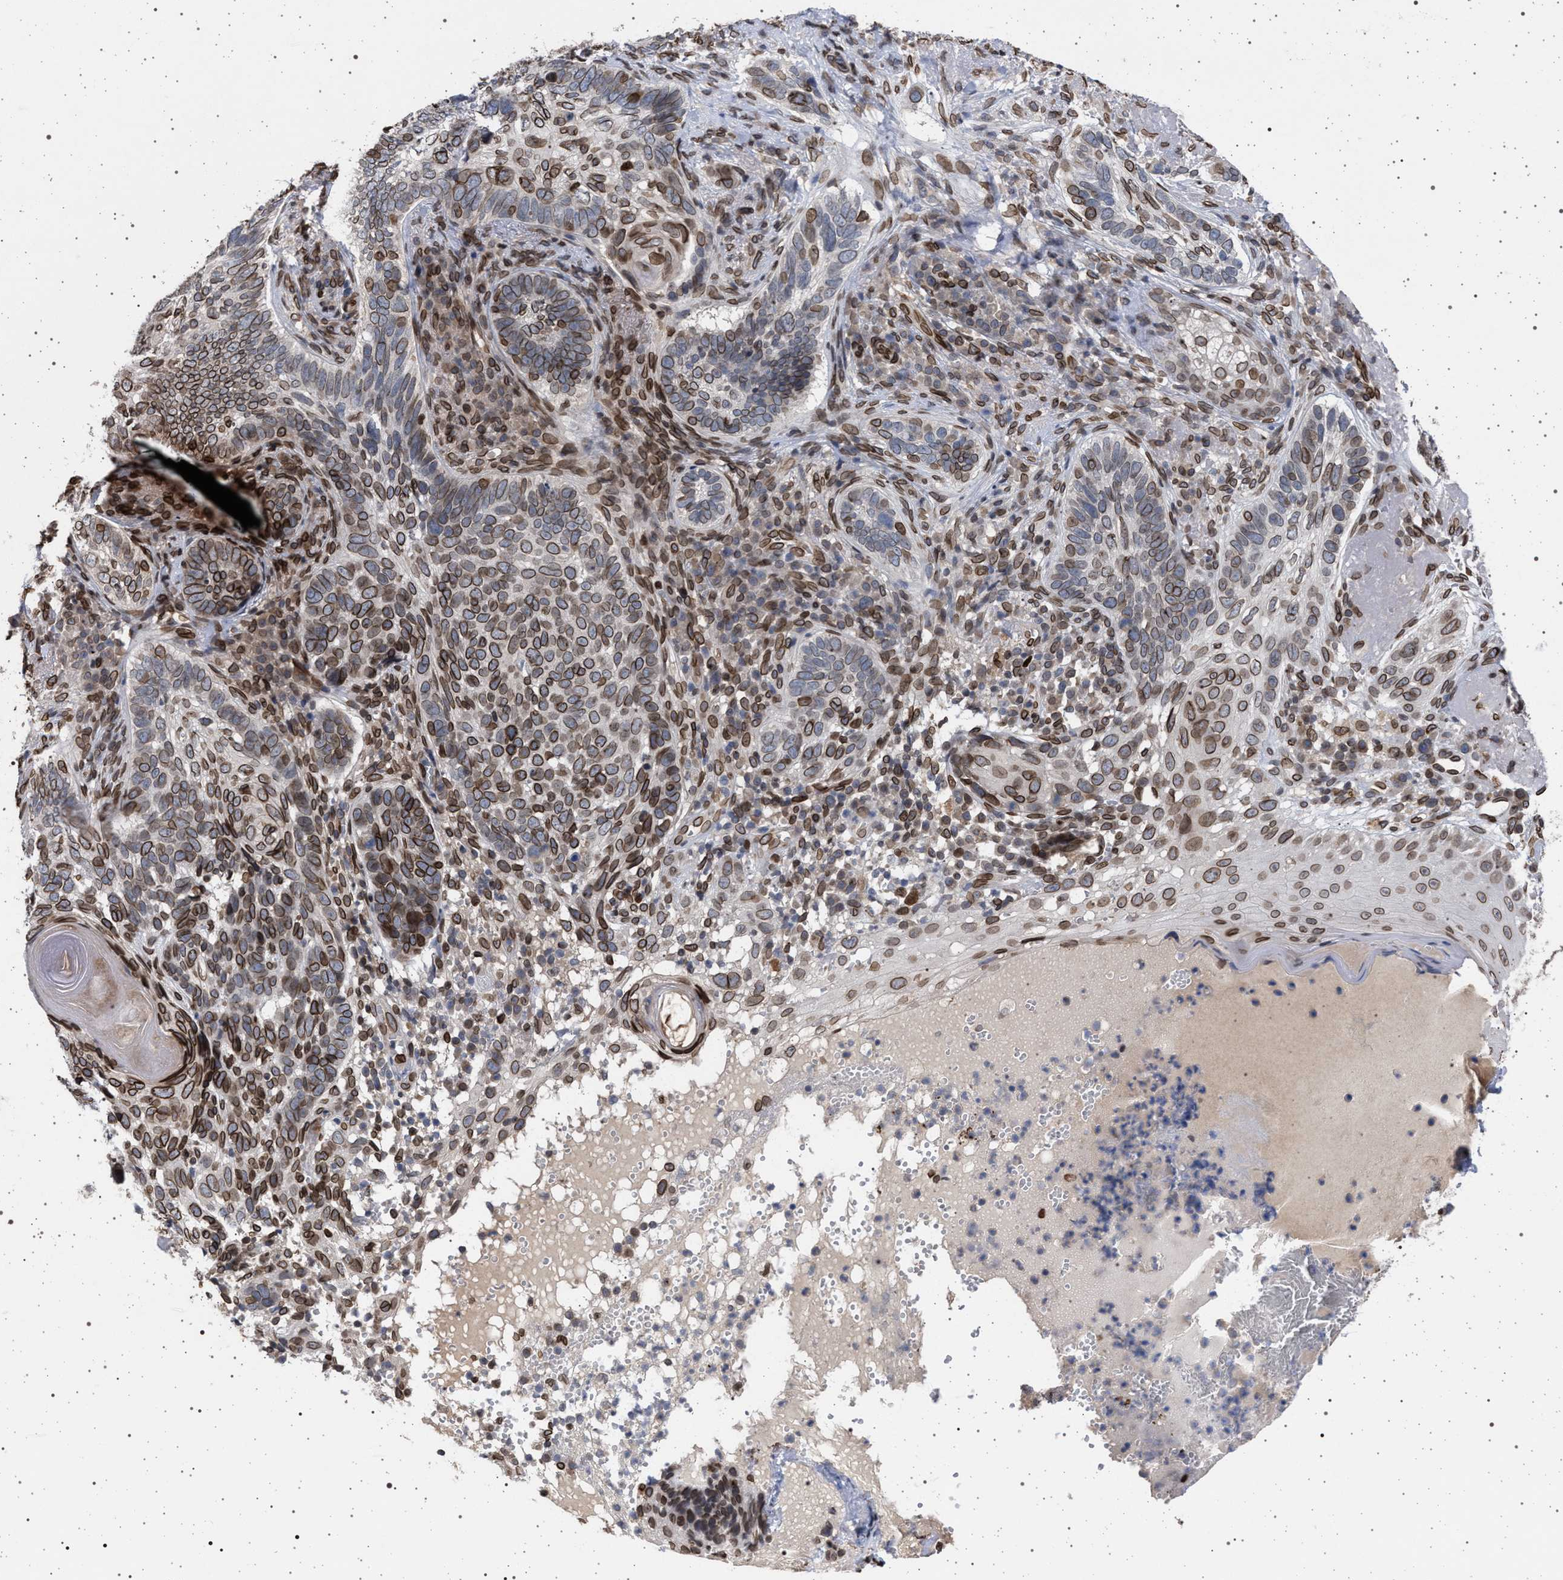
{"staining": {"intensity": "moderate", "quantity": ">75%", "location": "cytoplasmic/membranous,nuclear"}, "tissue": "skin cancer", "cell_type": "Tumor cells", "image_type": "cancer", "snomed": [{"axis": "morphology", "description": "Basal cell carcinoma"}, {"axis": "topography", "description": "Skin"}], "caption": "This image demonstrates IHC staining of human skin cancer, with medium moderate cytoplasmic/membranous and nuclear positivity in approximately >75% of tumor cells.", "gene": "ING2", "patient": {"sex": "female", "age": 89}}